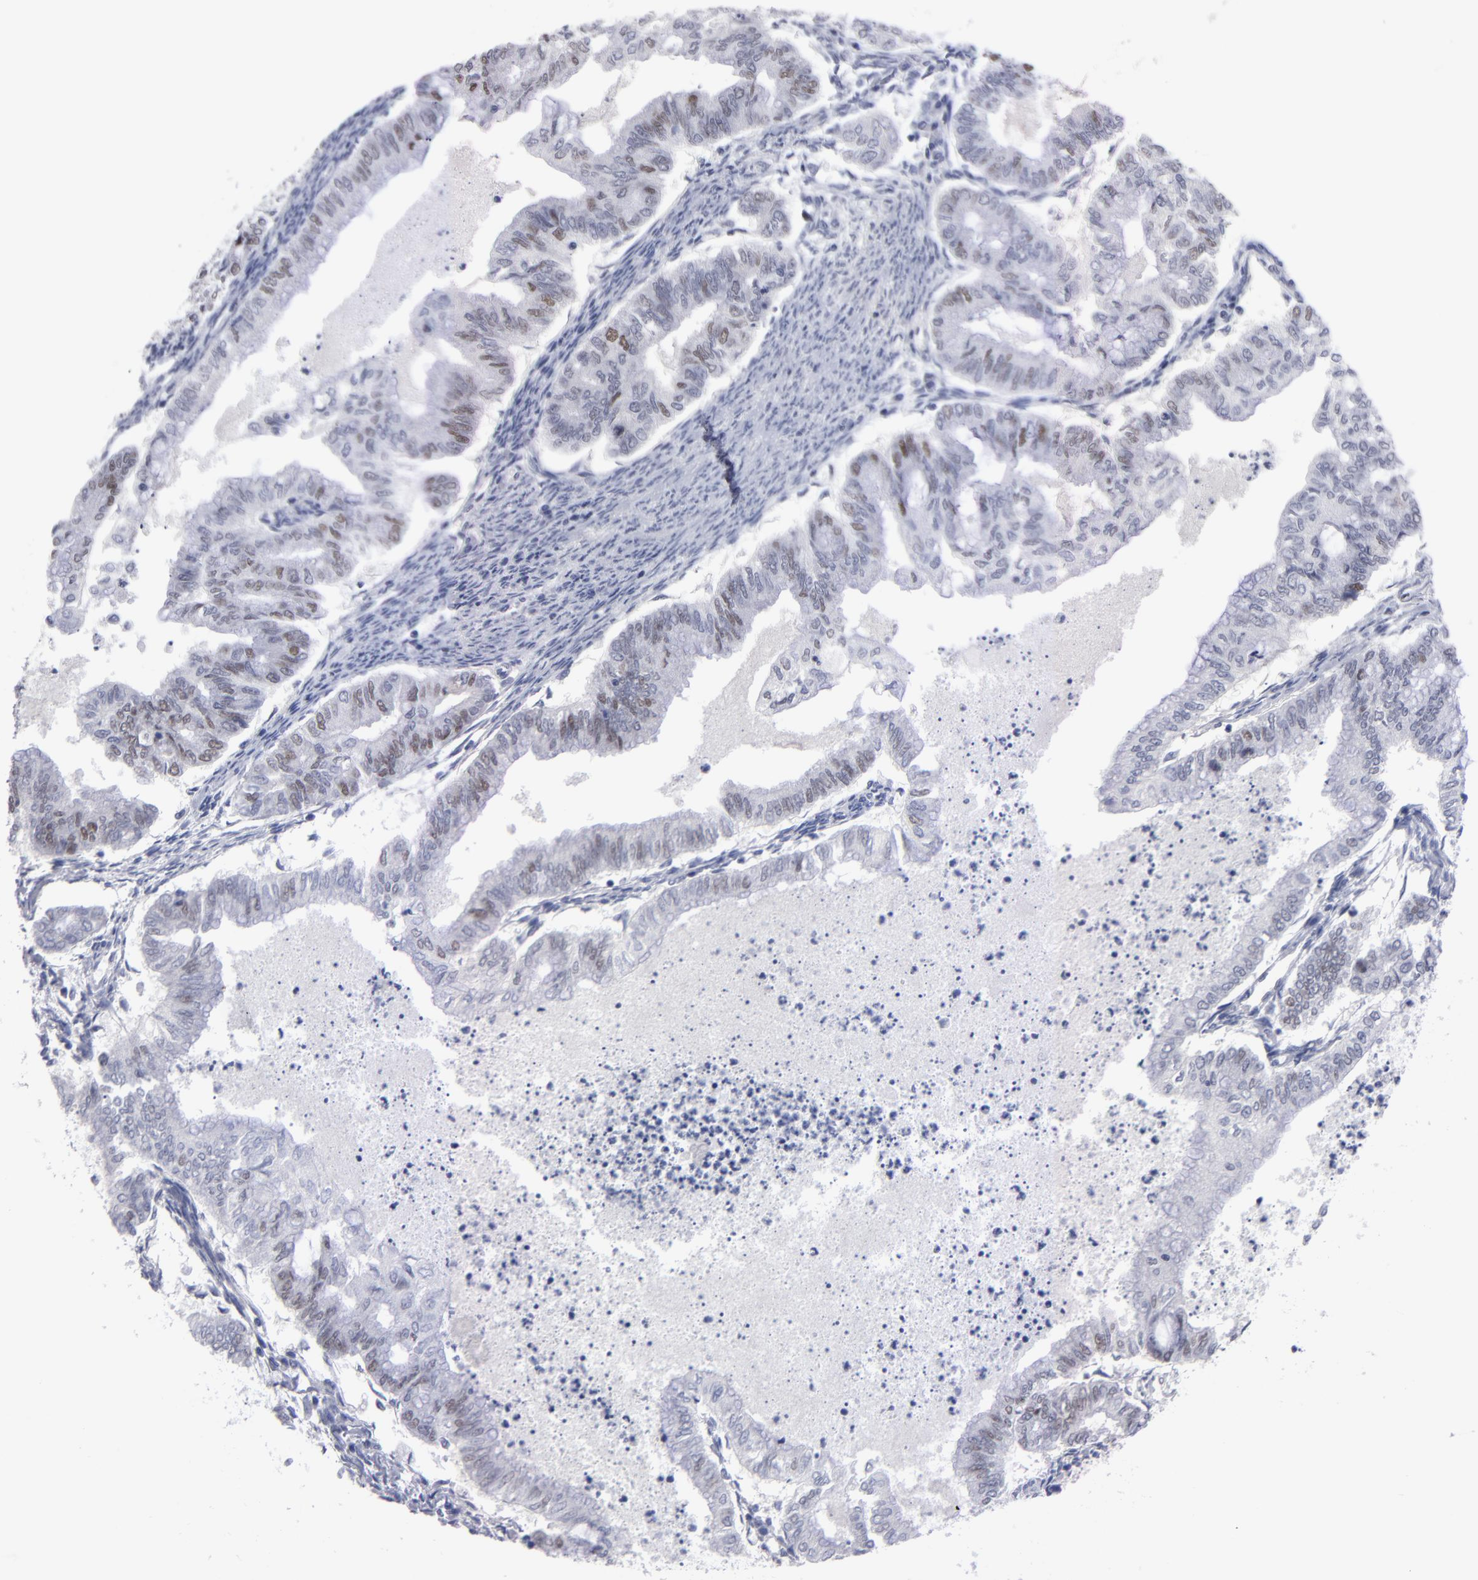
{"staining": {"intensity": "moderate", "quantity": "25%-75%", "location": "nuclear"}, "tissue": "endometrial cancer", "cell_type": "Tumor cells", "image_type": "cancer", "snomed": [{"axis": "morphology", "description": "Adenocarcinoma, NOS"}, {"axis": "topography", "description": "Endometrium"}], "caption": "Human endometrial adenocarcinoma stained with a protein marker exhibits moderate staining in tumor cells.", "gene": "TEX11", "patient": {"sex": "female", "age": 79}}